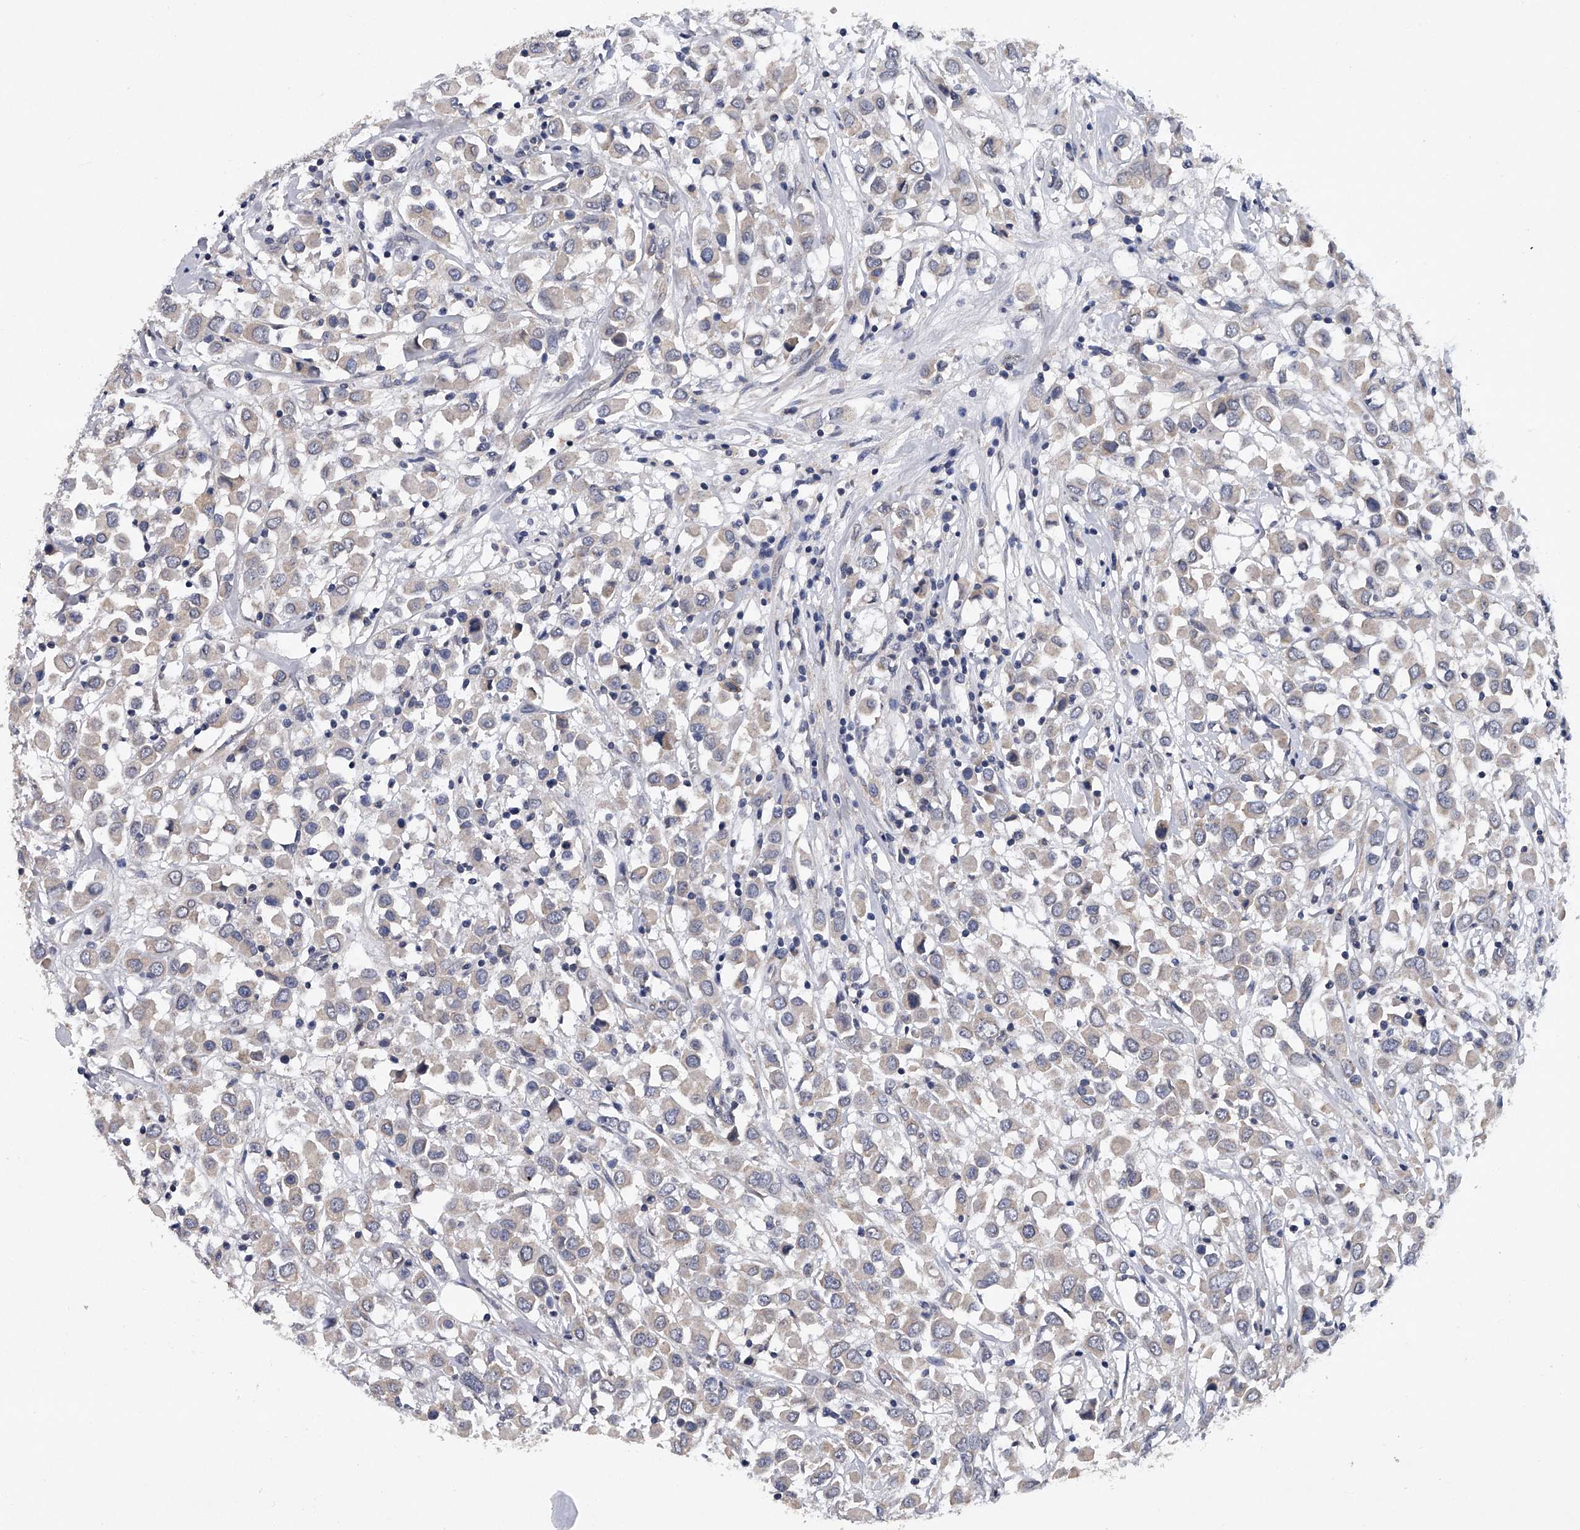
{"staining": {"intensity": "weak", "quantity": "<25%", "location": "cytoplasmic/membranous"}, "tissue": "breast cancer", "cell_type": "Tumor cells", "image_type": "cancer", "snomed": [{"axis": "morphology", "description": "Duct carcinoma"}, {"axis": "topography", "description": "Breast"}], "caption": "High magnification brightfield microscopy of infiltrating ductal carcinoma (breast) stained with DAB (3,3'-diaminobenzidine) (brown) and counterstained with hematoxylin (blue): tumor cells show no significant staining.", "gene": "RNF5", "patient": {"sex": "female", "age": 61}}